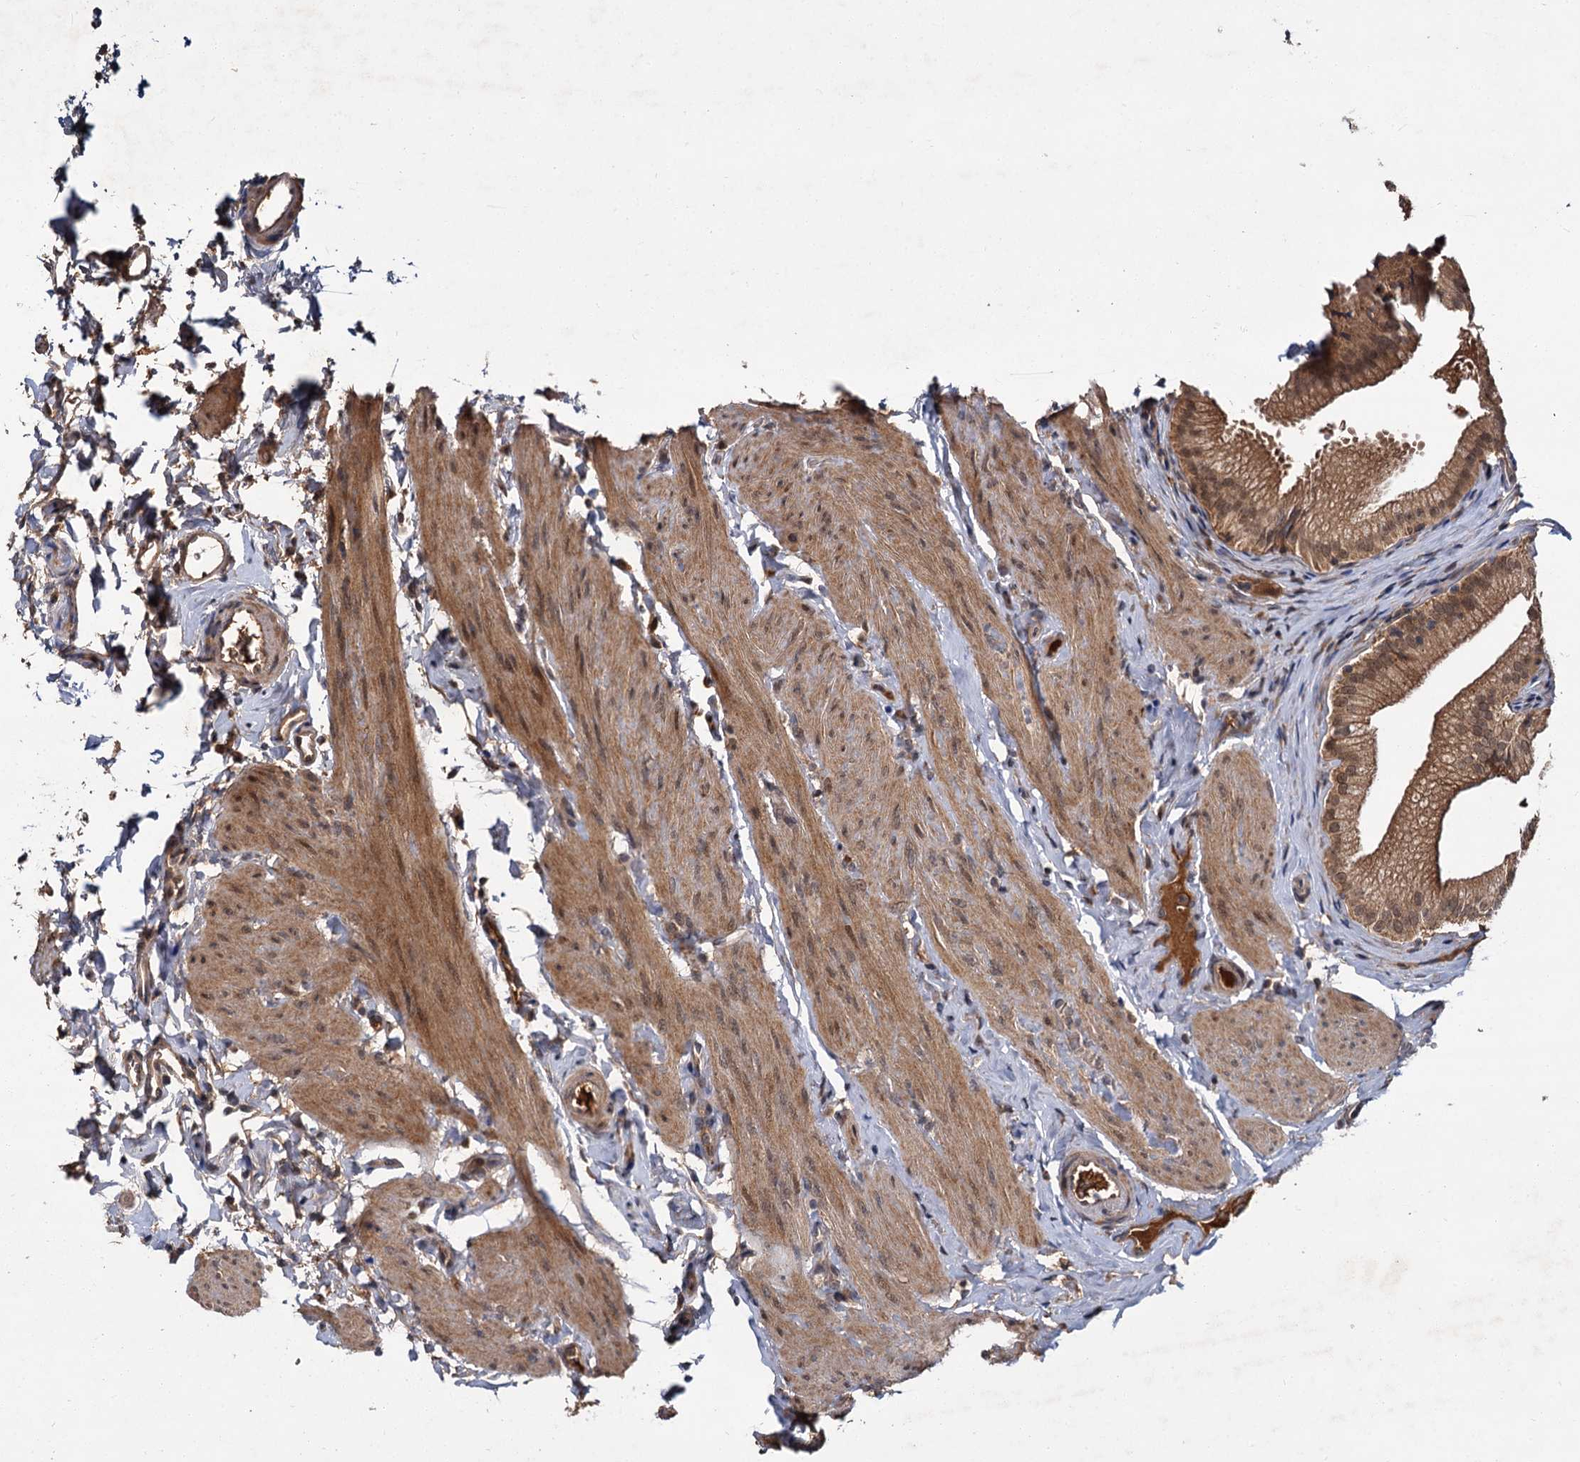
{"staining": {"intensity": "moderate", "quantity": ">75%", "location": "cytoplasmic/membranous,nuclear"}, "tissue": "gallbladder", "cell_type": "Glandular cells", "image_type": "normal", "snomed": [{"axis": "morphology", "description": "Normal tissue, NOS"}, {"axis": "topography", "description": "Gallbladder"}], "caption": "The histopathology image reveals immunohistochemical staining of normal gallbladder. There is moderate cytoplasmic/membranous,nuclear expression is appreciated in about >75% of glandular cells. The protein of interest is shown in brown color, while the nuclei are stained blue.", "gene": "MBD6", "patient": {"sex": "female", "age": 30}}